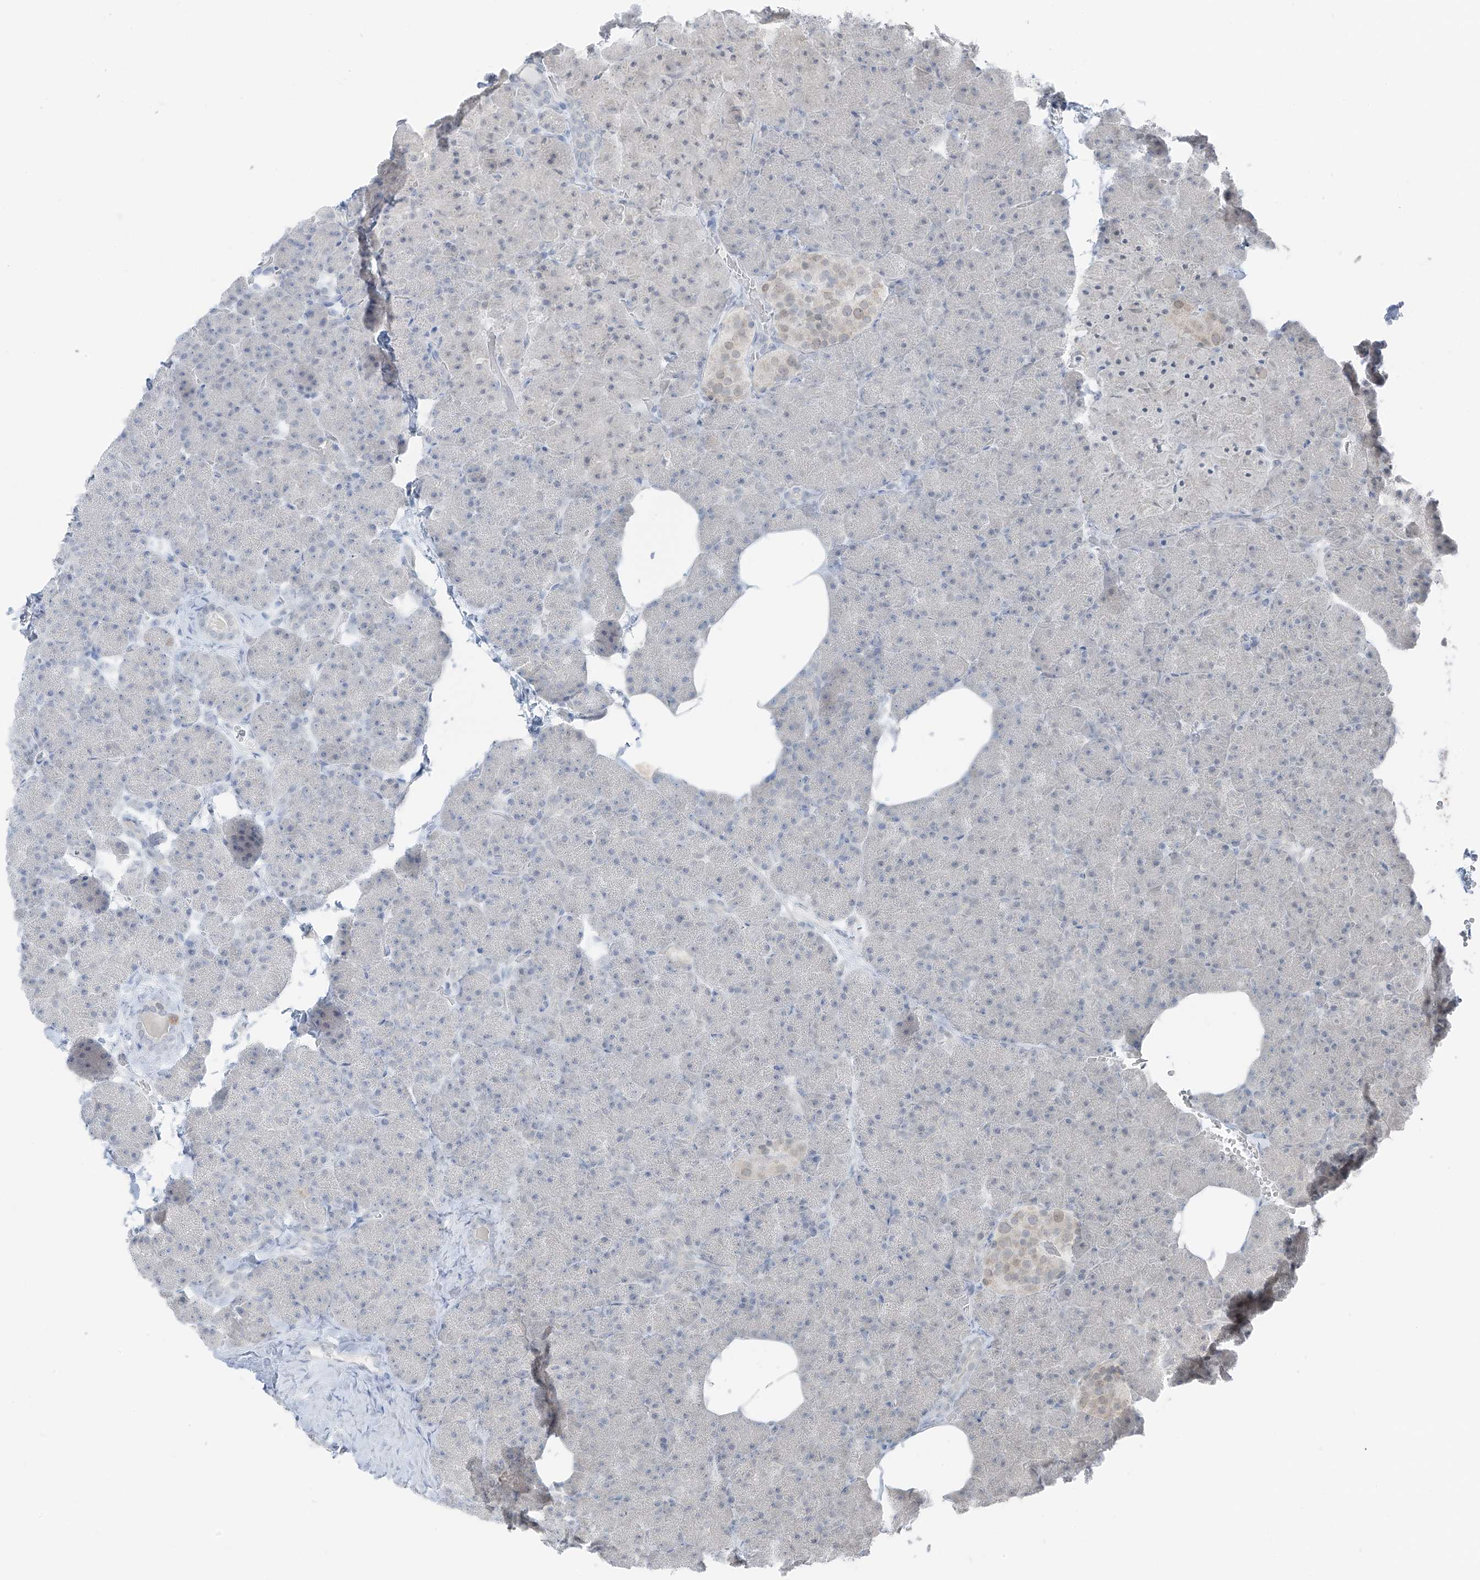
{"staining": {"intensity": "negative", "quantity": "none", "location": "none"}, "tissue": "pancreas", "cell_type": "Exocrine glandular cells", "image_type": "normal", "snomed": [{"axis": "morphology", "description": "Normal tissue, NOS"}, {"axis": "morphology", "description": "Carcinoid, malignant, NOS"}, {"axis": "topography", "description": "Pancreas"}], "caption": "Immunohistochemistry (IHC) micrograph of unremarkable human pancreas stained for a protein (brown), which displays no staining in exocrine glandular cells.", "gene": "PRDM6", "patient": {"sex": "female", "age": 35}}